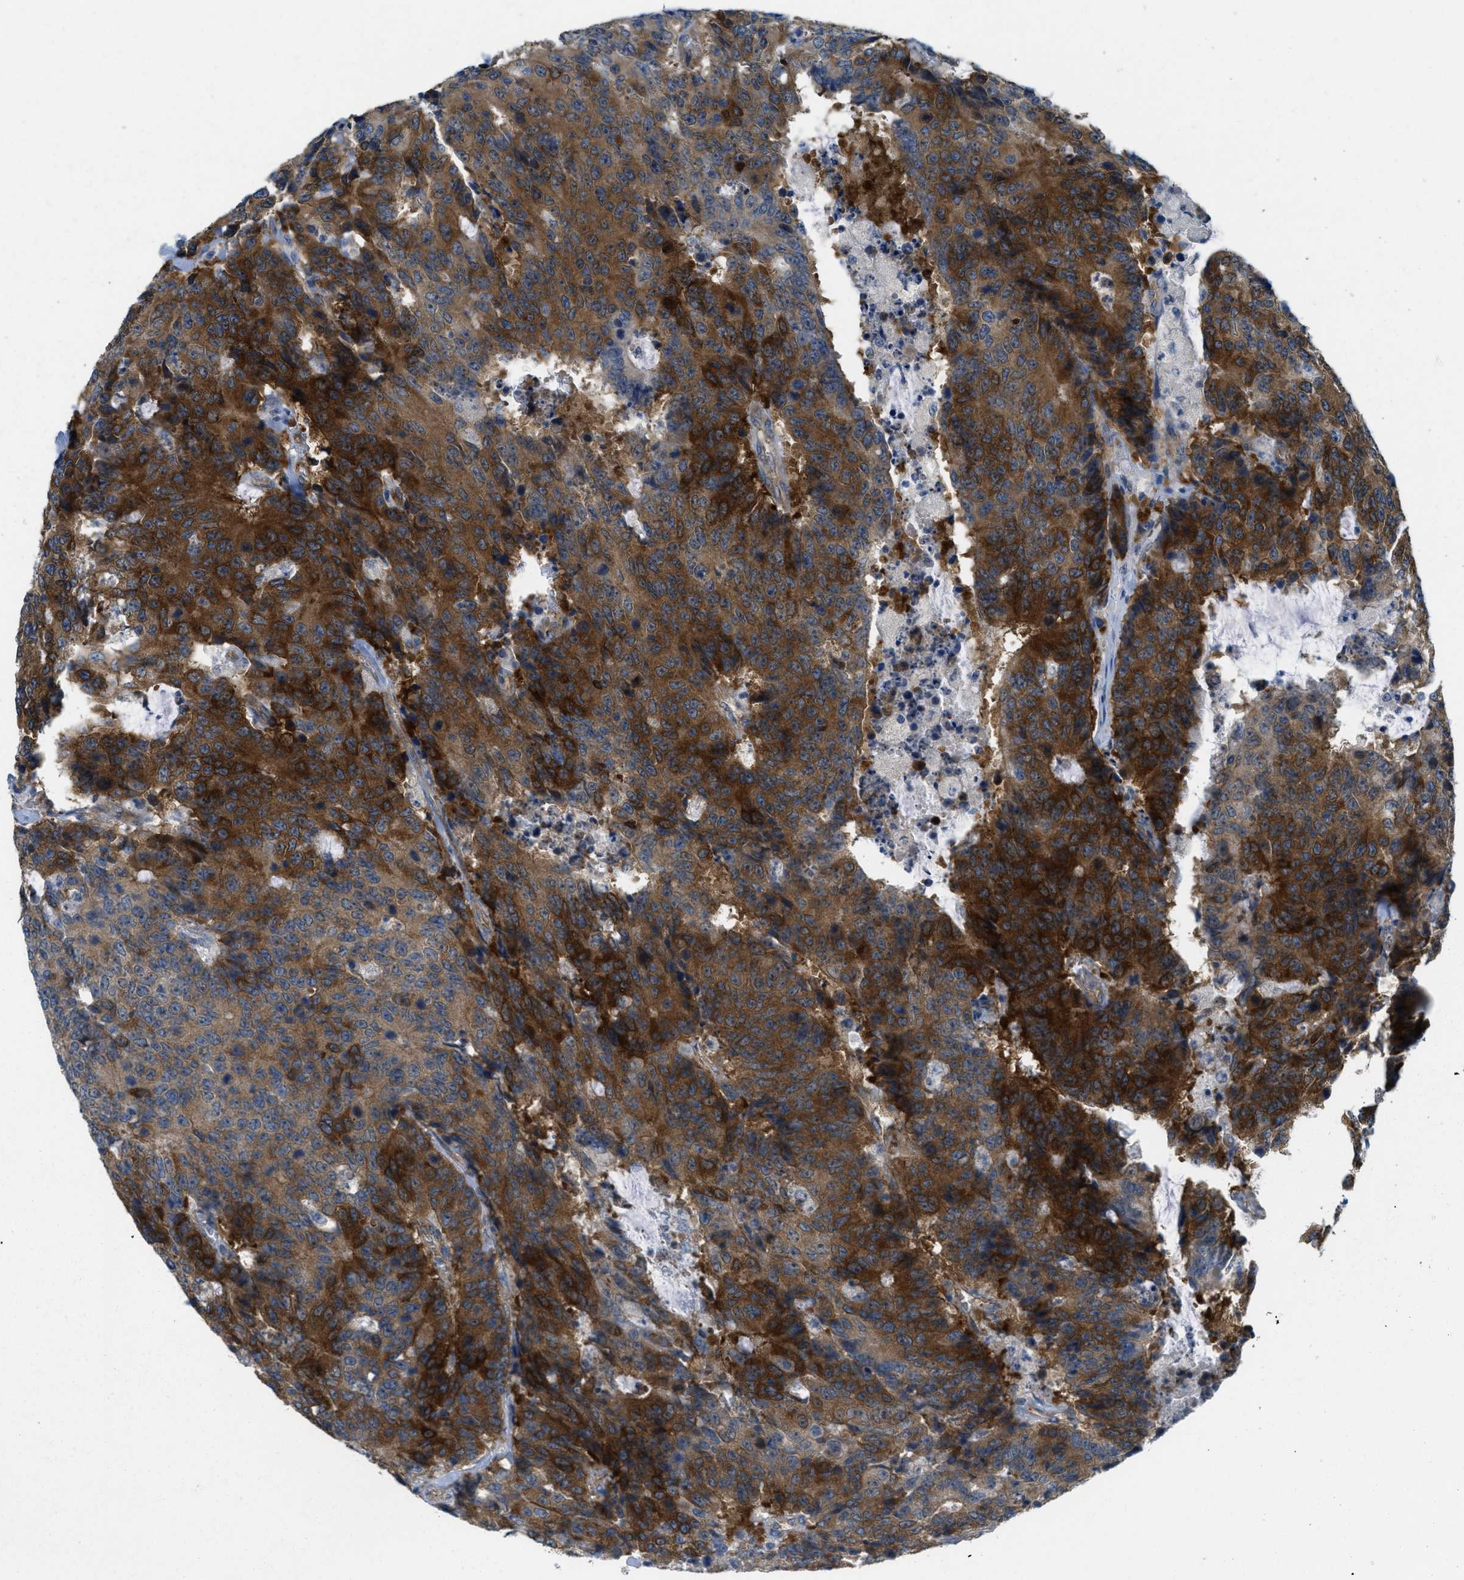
{"staining": {"intensity": "strong", "quantity": ">75%", "location": "cytoplasmic/membranous"}, "tissue": "colorectal cancer", "cell_type": "Tumor cells", "image_type": "cancer", "snomed": [{"axis": "morphology", "description": "Adenocarcinoma, NOS"}, {"axis": "topography", "description": "Colon"}], "caption": "Protein expression by immunohistochemistry displays strong cytoplasmic/membranous staining in about >75% of tumor cells in colorectal cancer (adenocarcinoma).", "gene": "ZFYVE9", "patient": {"sex": "female", "age": 86}}